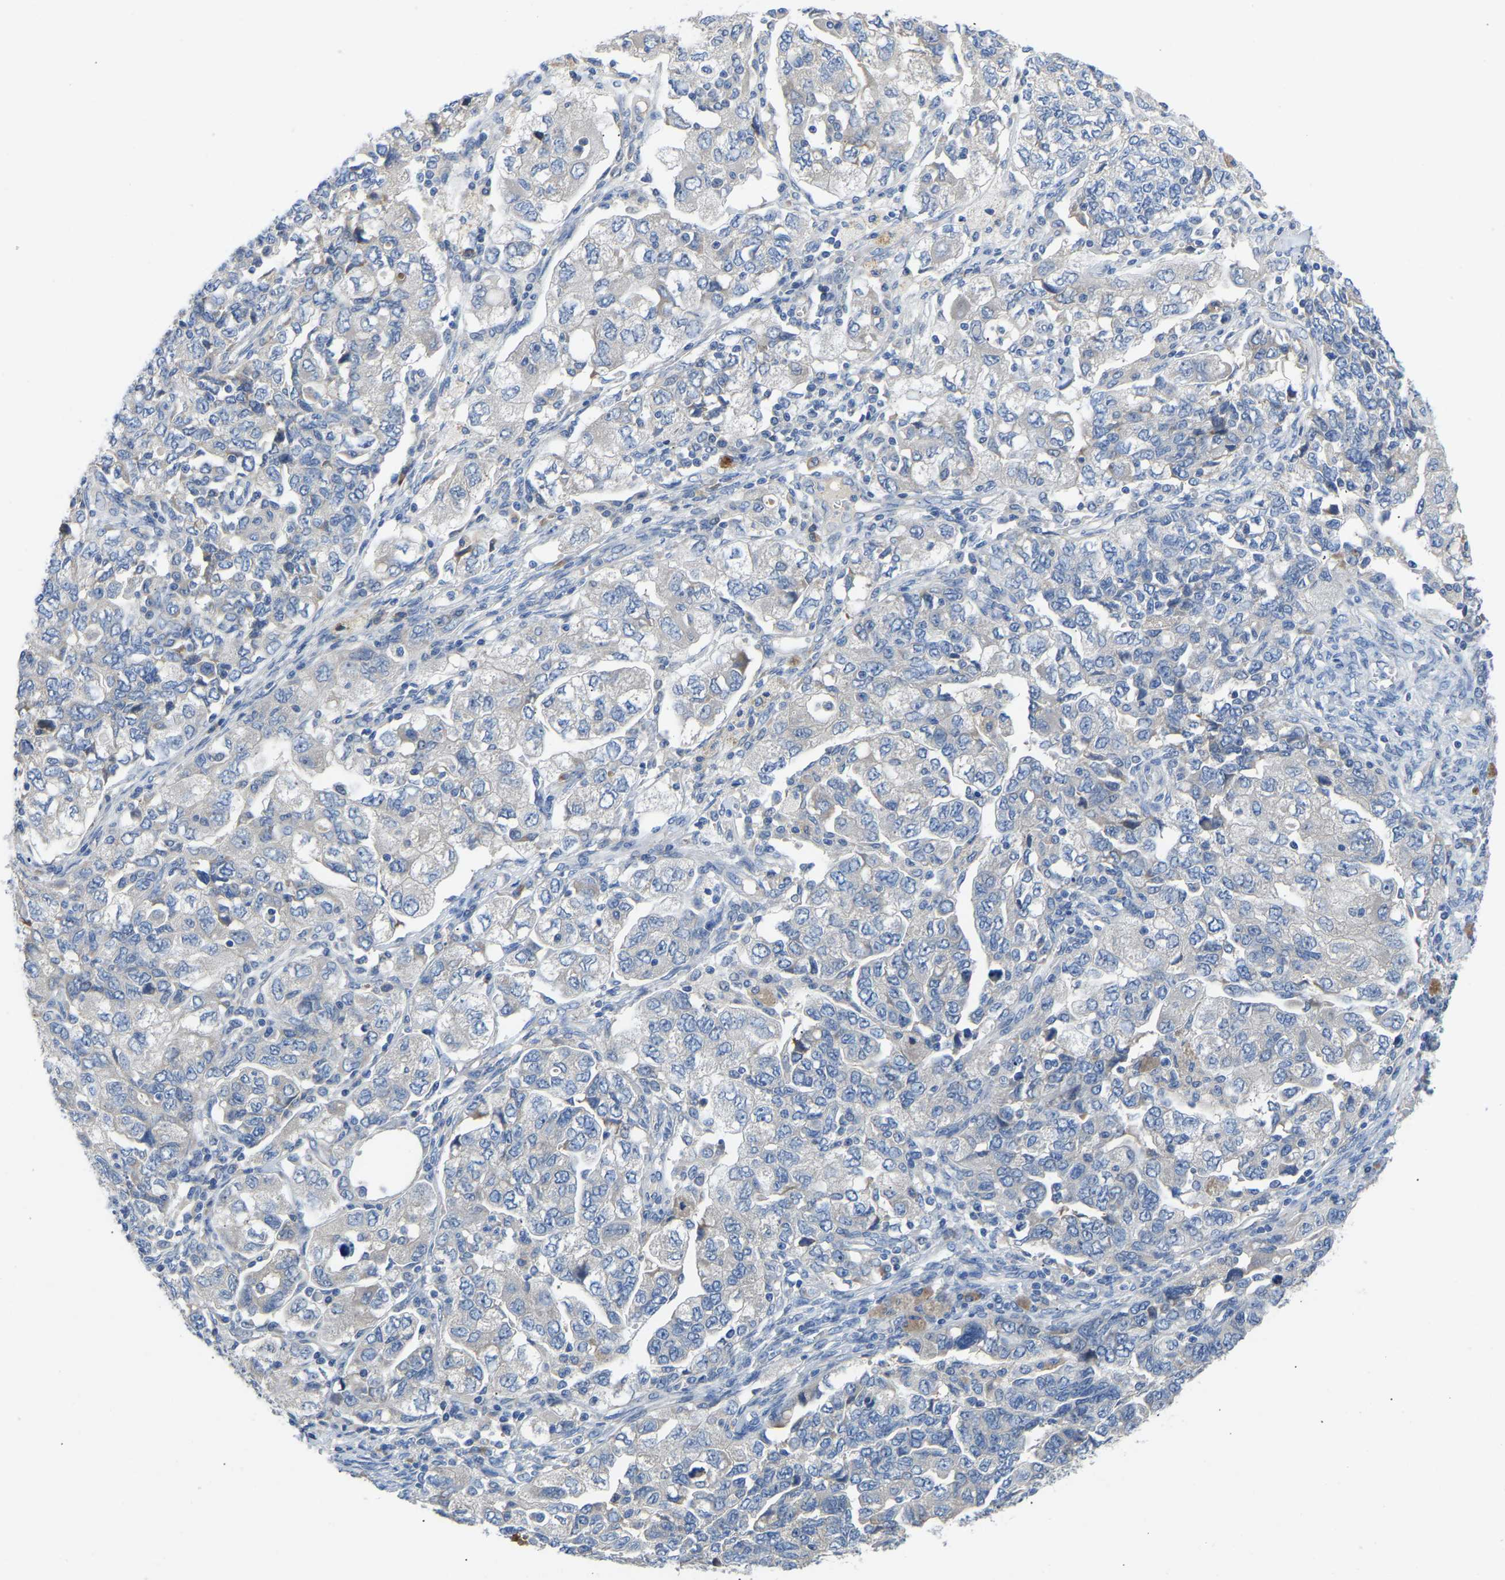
{"staining": {"intensity": "negative", "quantity": "none", "location": "none"}, "tissue": "ovarian cancer", "cell_type": "Tumor cells", "image_type": "cancer", "snomed": [{"axis": "morphology", "description": "Carcinoma, NOS"}, {"axis": "morphology", "description": "Cystadenocarcinoma, serous, NOS"}, {"axis": "topography", "description": "Ovary"}], "caption": "Tumor cells are negative for brown protein staining in ovarian cancer. Nuclei are stained in blue.", "gene": "ABCA10", "patient": {"sex": "female", "age": 69}}